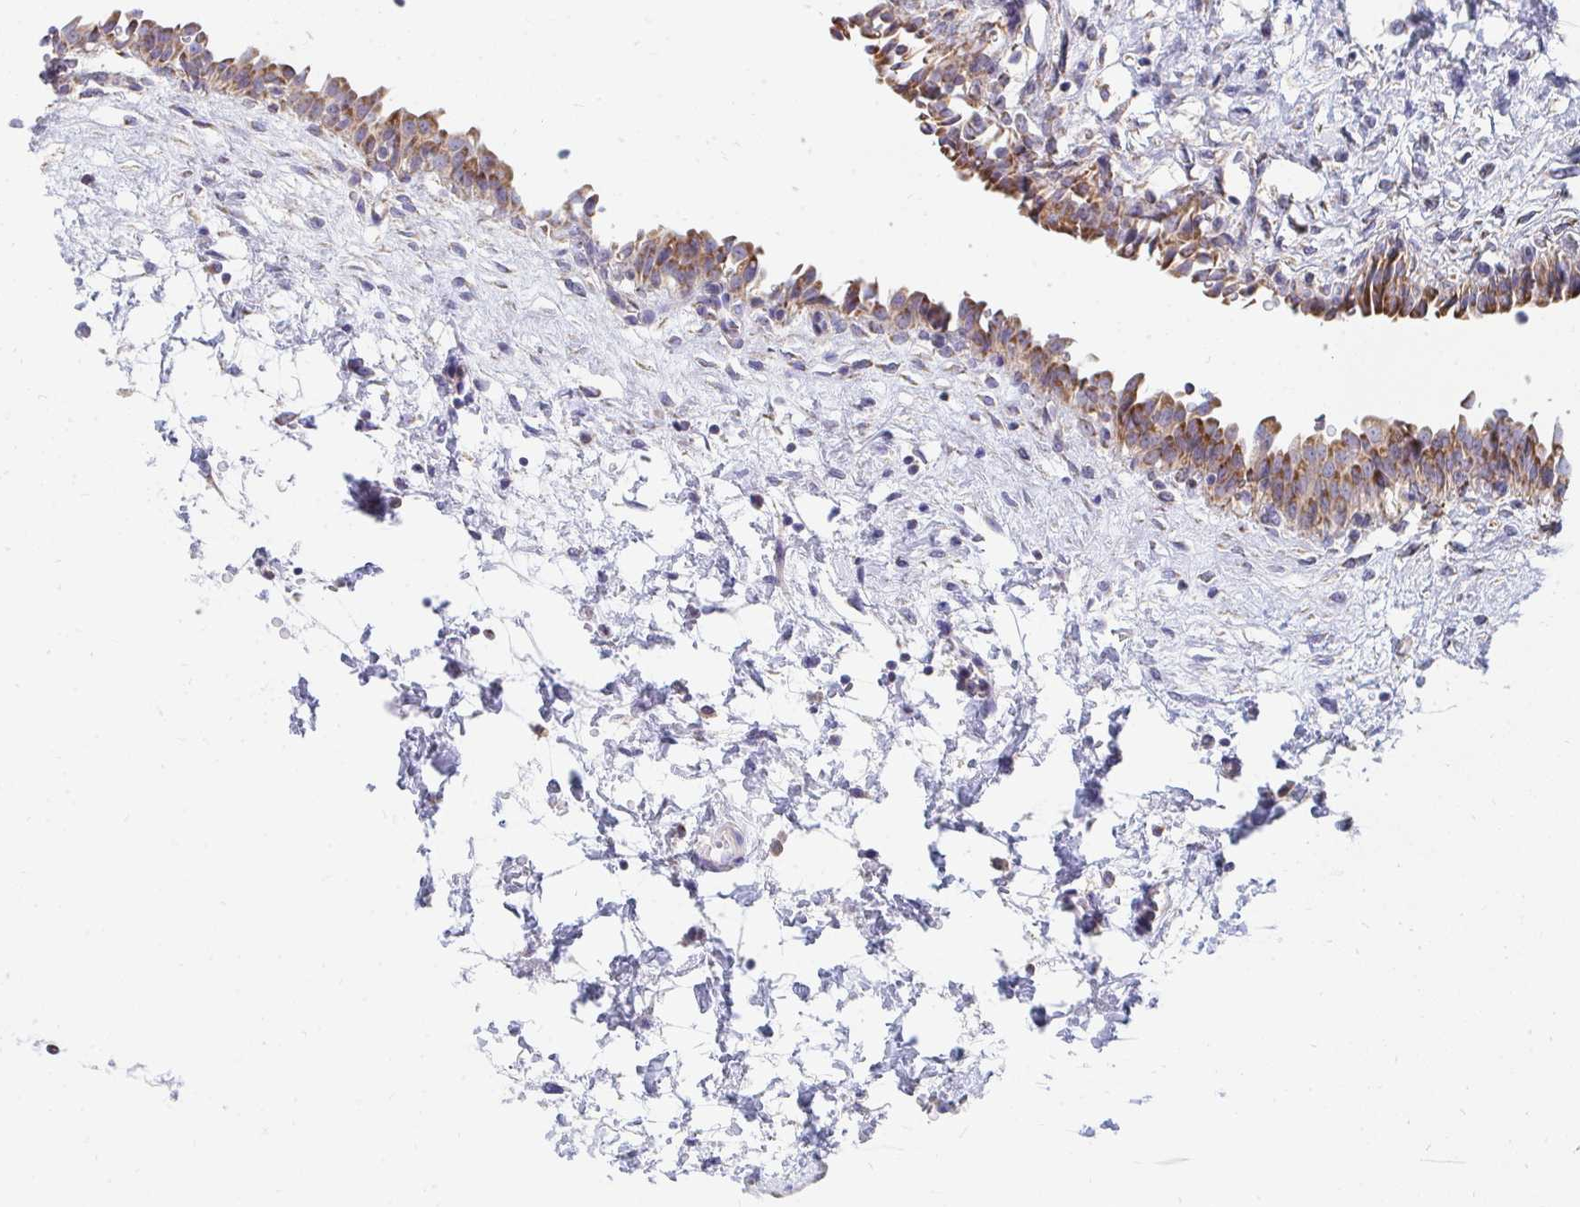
{"staining": {"intensity": "strong", "quantity": "25%-75%", "location": "cytoplasmic/membranous"}, "tissue": "urinary bladder", "cell_type": "Urothelial cells", "image_type": "normal", "snomed": [{"axis": "morphology", "description": "Normal tissue, NOS"}, {"axis": "topography", "description": "Urinary bladder"}], "caption": "Immunohistochemistry (IHC) (DAB) staining of benign human urinary bladder shows strong cytoplasmic/membranous protein expression in about 25%-75% of urothelial cells. The staining is performed using DAB (3,3'-diaminobenzidine) brown chromogen to label protein expression. The nuclei are counter-stained blue using hematoxylin.", "gene": "PC", "patient": {"sex": "male", "age": 37}}